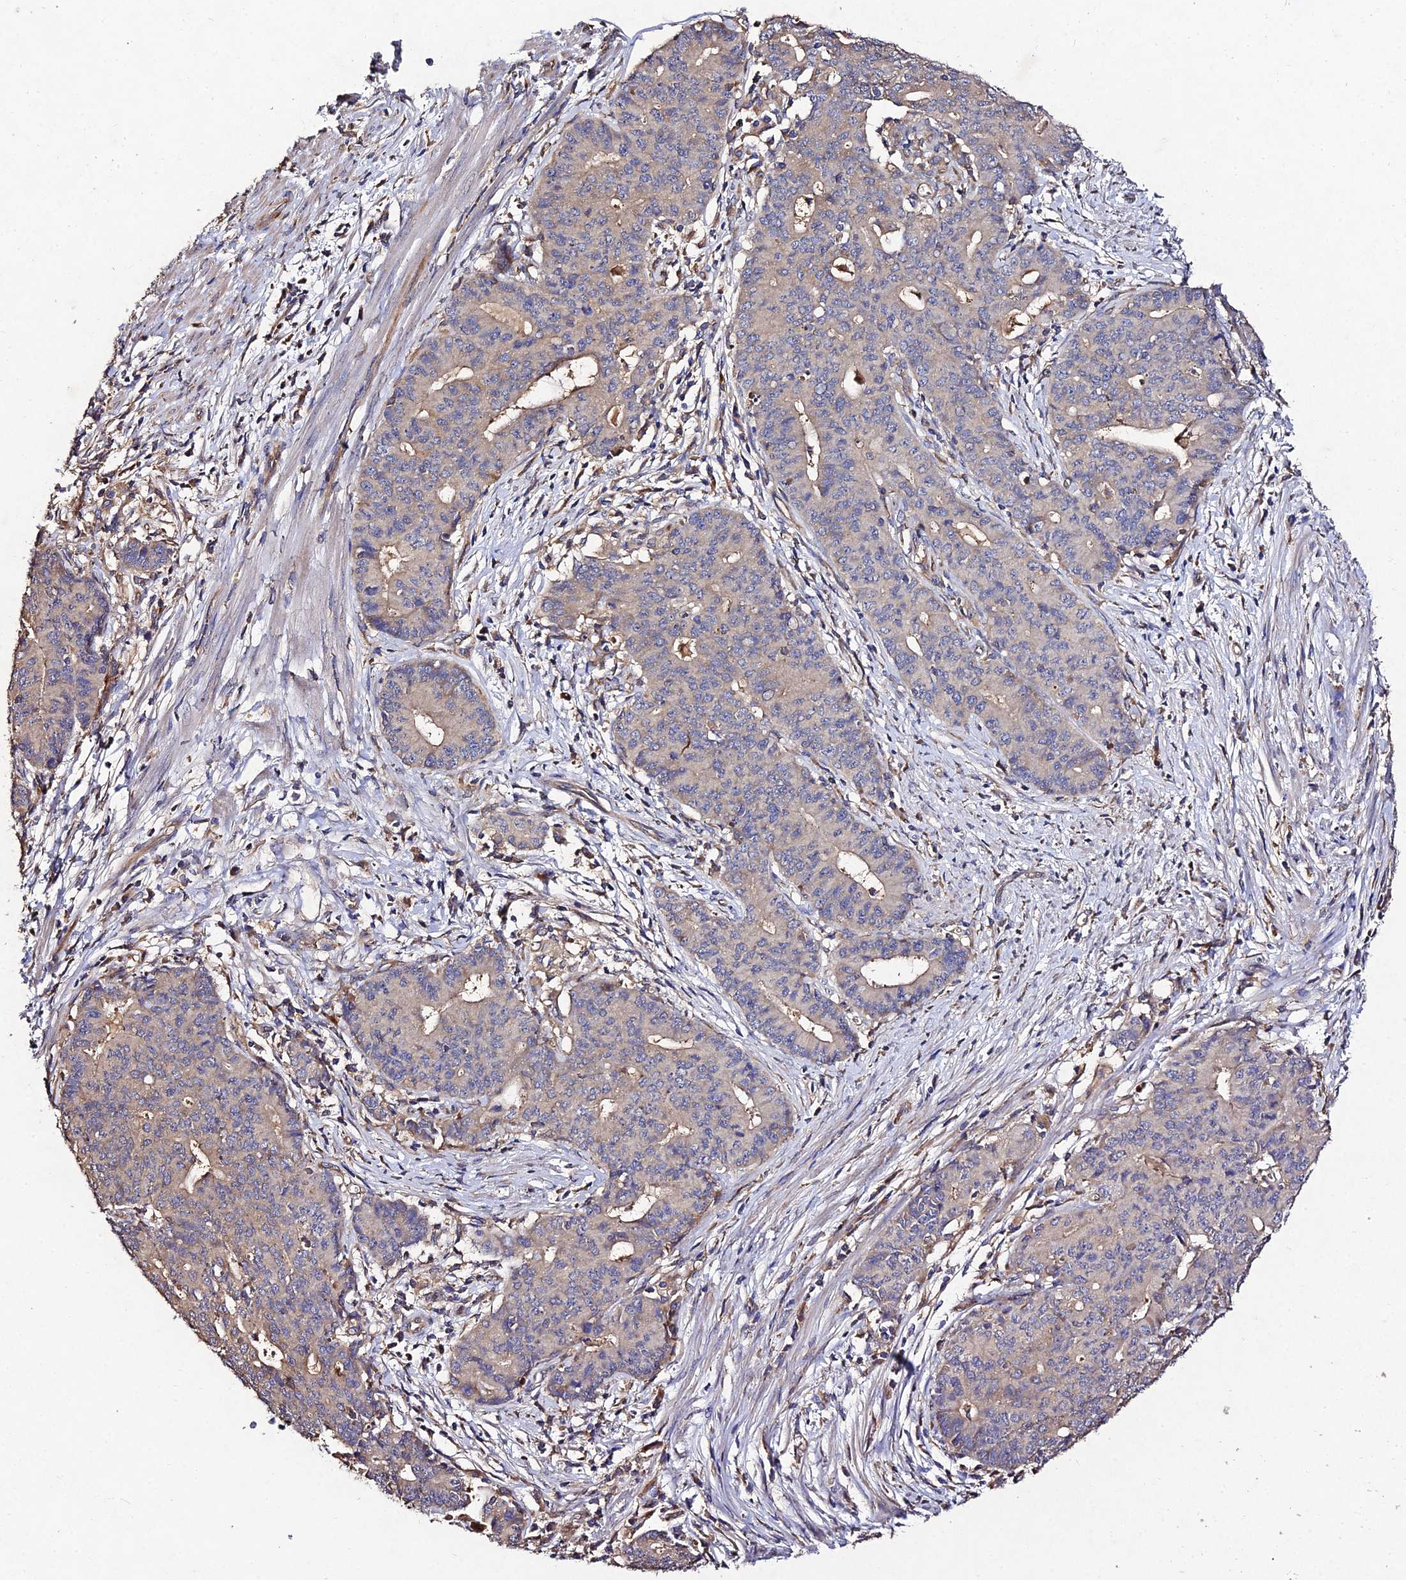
{"staining": {"intensity": "weak", "quantity": "25%-75%", "location": "cytoplasmic/membranous"}, "tissue": "endometrial cancer", "cell_type": "Tumor cells", "image_type": "cancer", "snomed": [{"axis": "morphology", "description": "Adenocarcinoma, NOS"}, {"axis": "topography", "description": "Endometrium"}], "caption": "Endometrial cancer stained with DAB IHC exhibits low levels of weak cytoplasmic/membranous positivity in approximately 25%-75% of tumor cells. The staining is performed using DAB (3,3'-diaminobenzidine) brown chromogen to label protein expression. The nuclei are counter-stained blue using hematoxylin.", "gene": "AP3M2", "patient": {"sex": "female", "age": 59}}